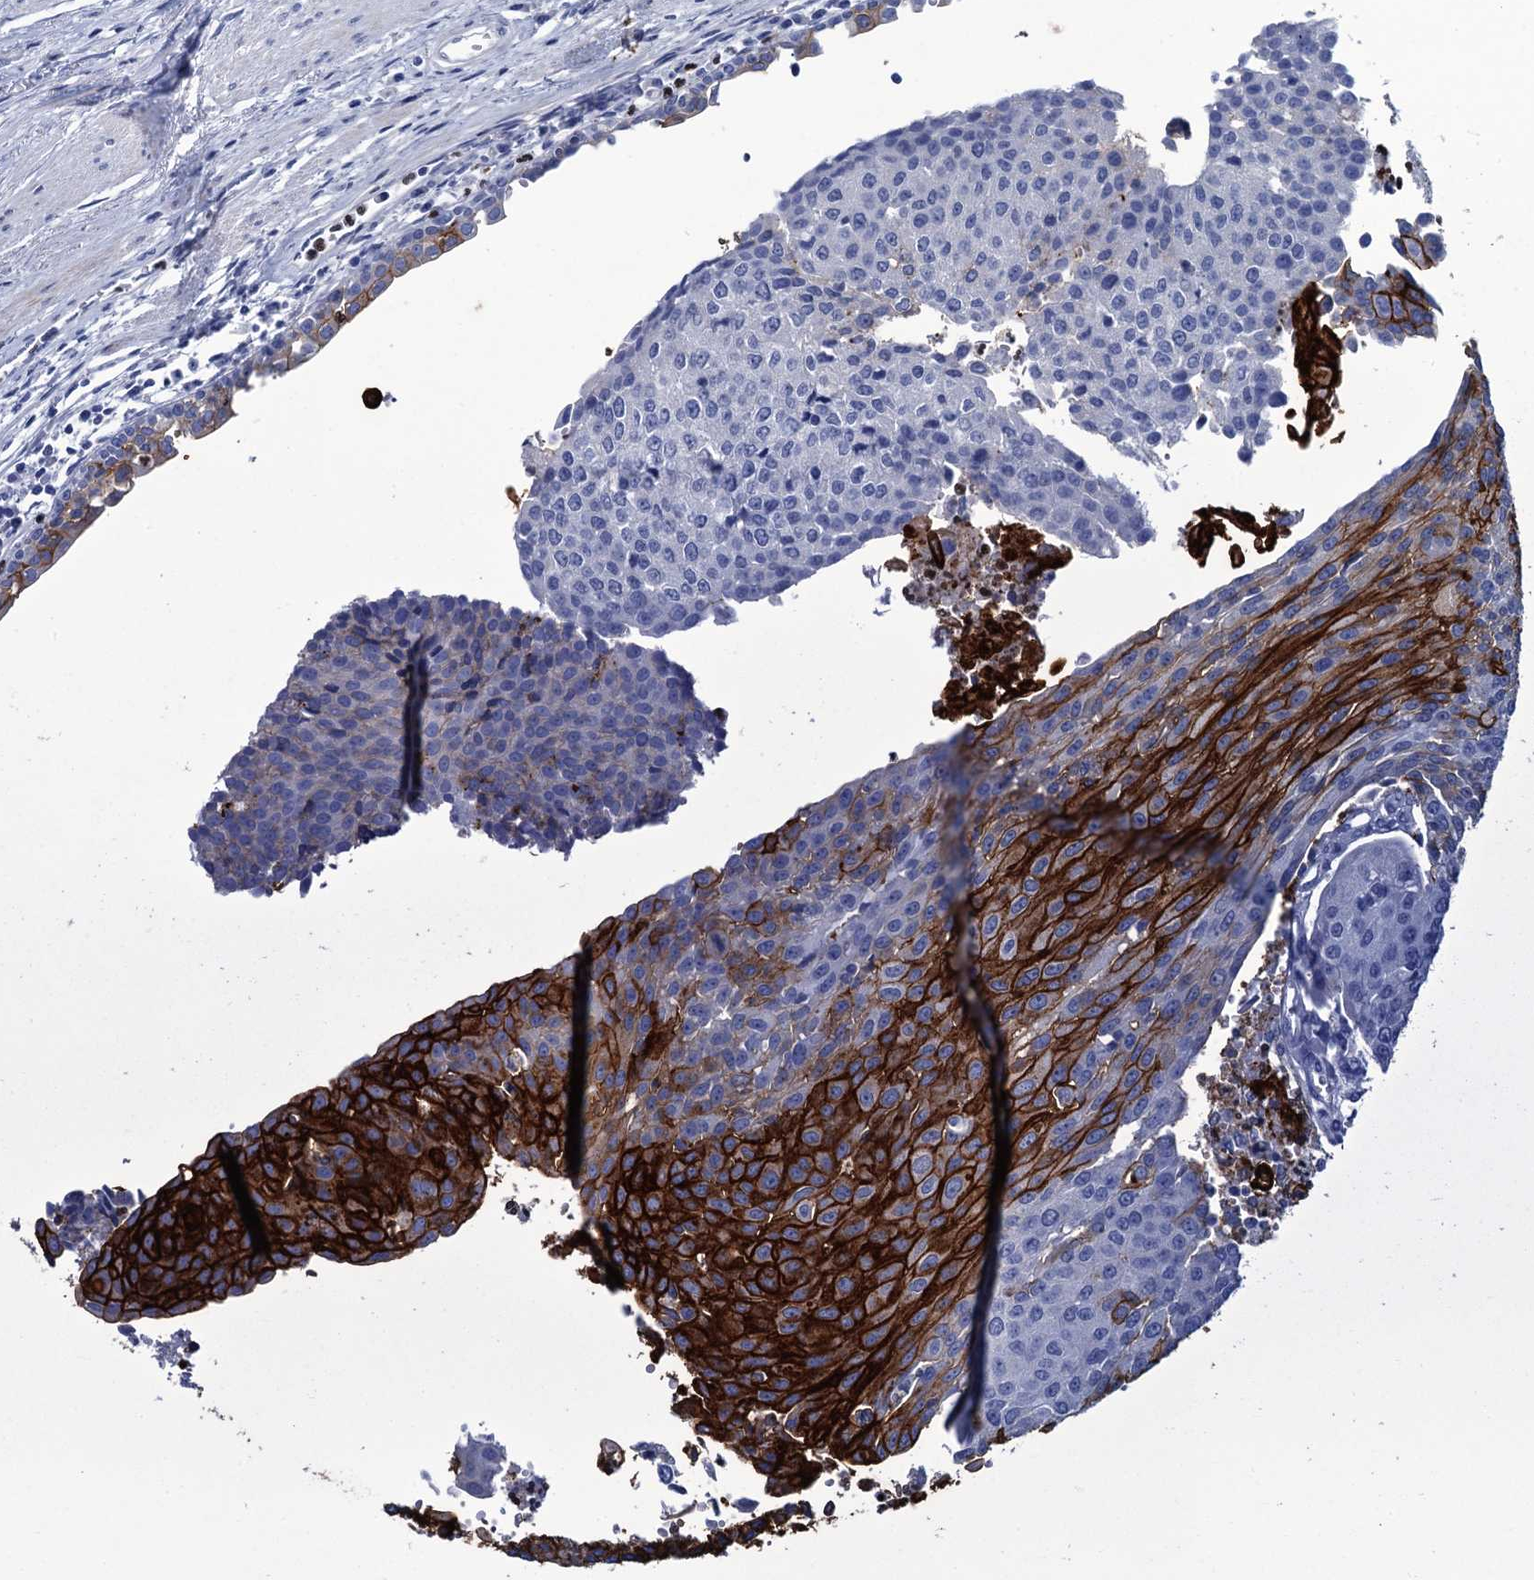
{"staining": {"intensity": "strong", "quantity": "25%-75%", "location": "cytoplasmic/membranous"}, "tissue": "urothelial cancer", "cell_type": "Tumor cells", "image_type": "cancer", "snomed": [{"axis": "morphology", "description": "Urothelial carcinoma, High grade"}, {"axis": "topography", "description": "Urinary bladder"}], "caption": "A brown stain labels strong cytoplasmic/membranous expression of a protein in urothelial carcinoma (high-grade) tumor cells. The staining is performed using DAB brown chromogen to label protein expression. The nuclei are counter-stained blue using hematoxylin.", "gene": "RHCG", "patient": {"sex": "female", "age": 85}}